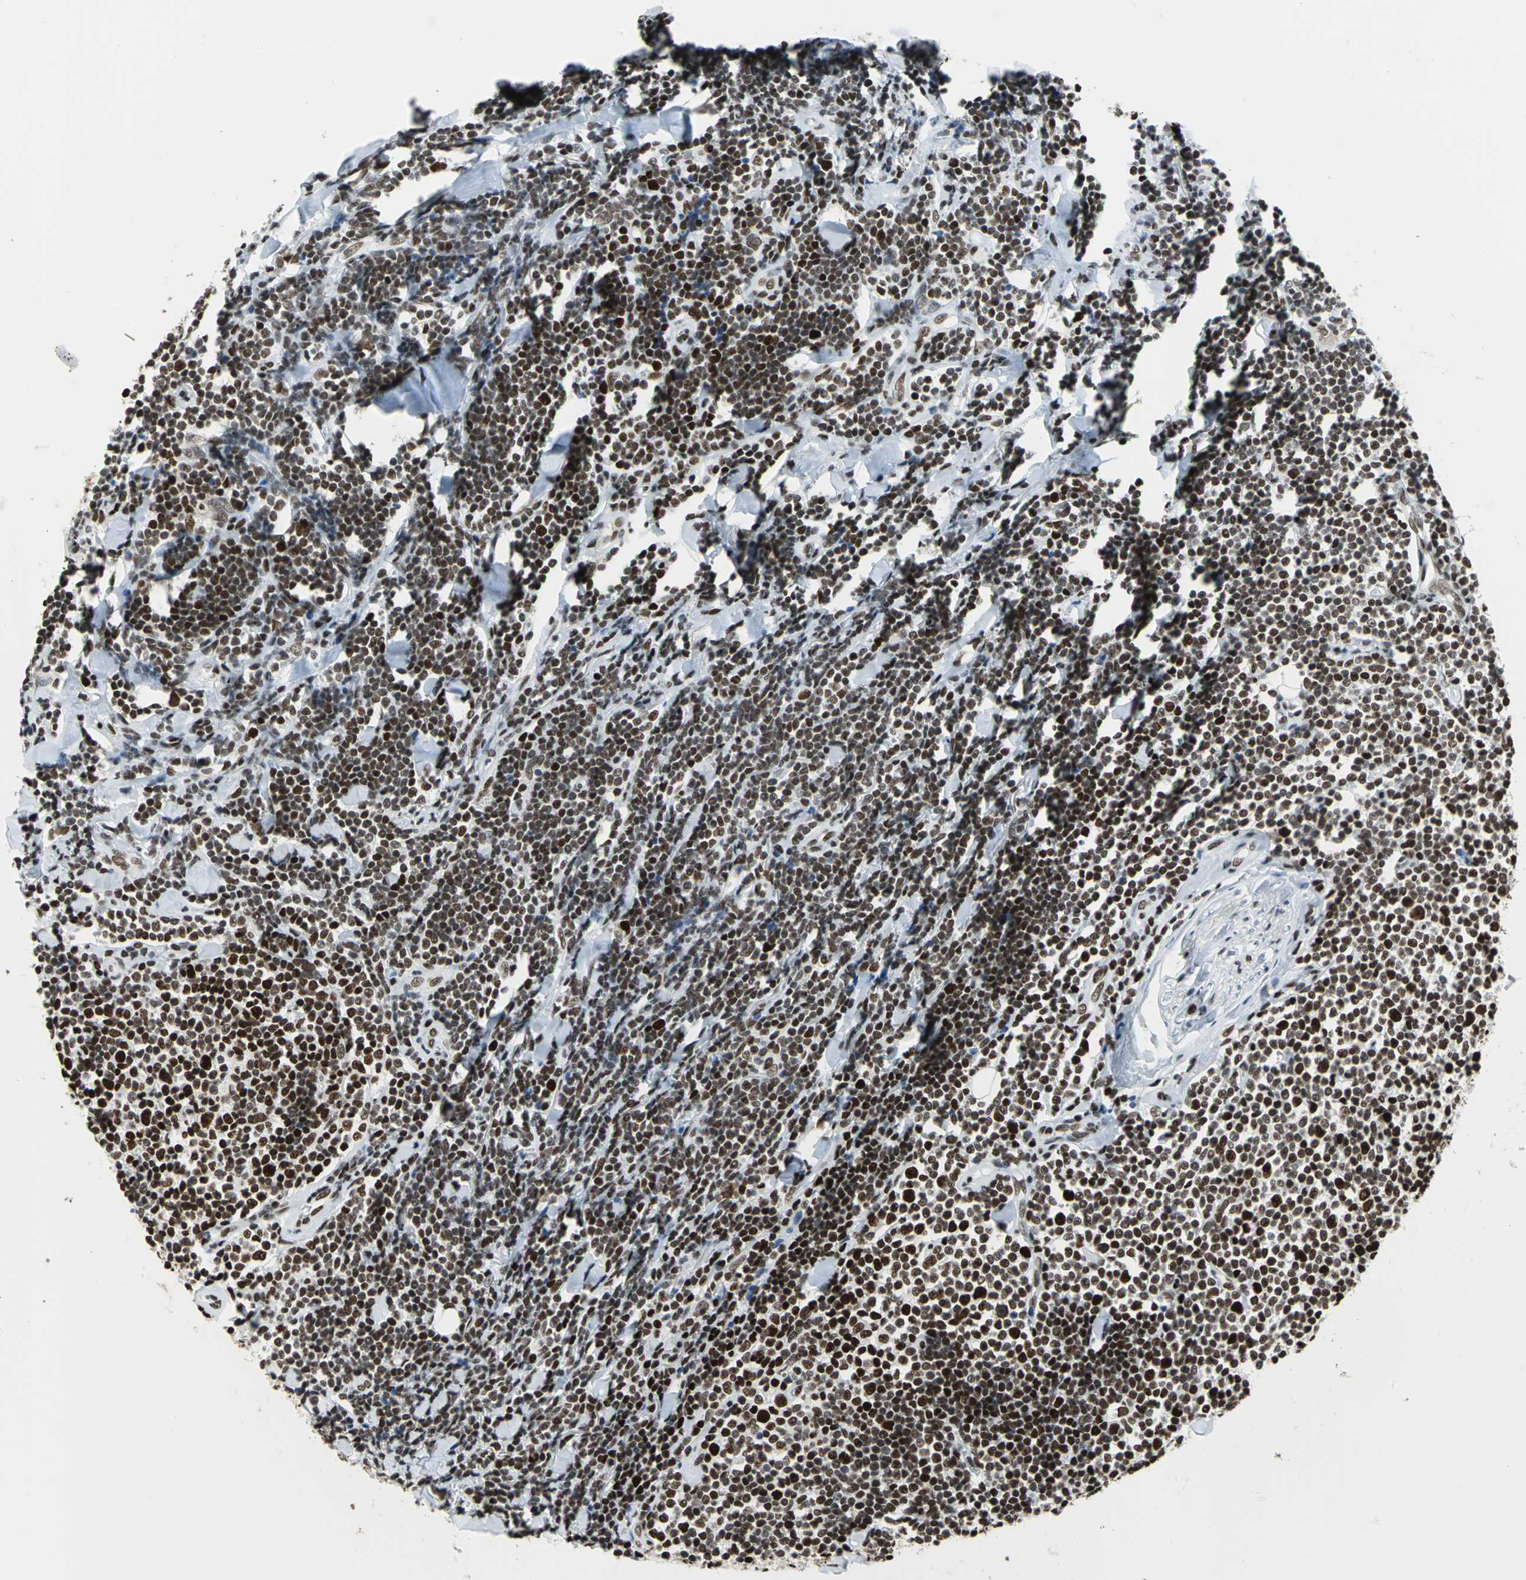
{"staining": {"intensity": "strong", "quantity": ">75%", "location": "nuclear"}, "tissue": "lymphoma", "cell_type": "Tumor cells", "image_type": "cancer", "snomed": [{"axis": "morphology", "description": "Malignant lymphoma, non-Hodgkin's type, Low grade"}, {"axis": "topography", "description": "Soft tissue"}], "caption": "The image shows immunohistochemical staining of low-grade malignant lymphoma, non-Hodgkin's type. There is strong nuclear staining is appreciated in approximately >75% of tumor cells.", "gene": "HNRNPD", "patient": {"sex": "male", "age": 92}}